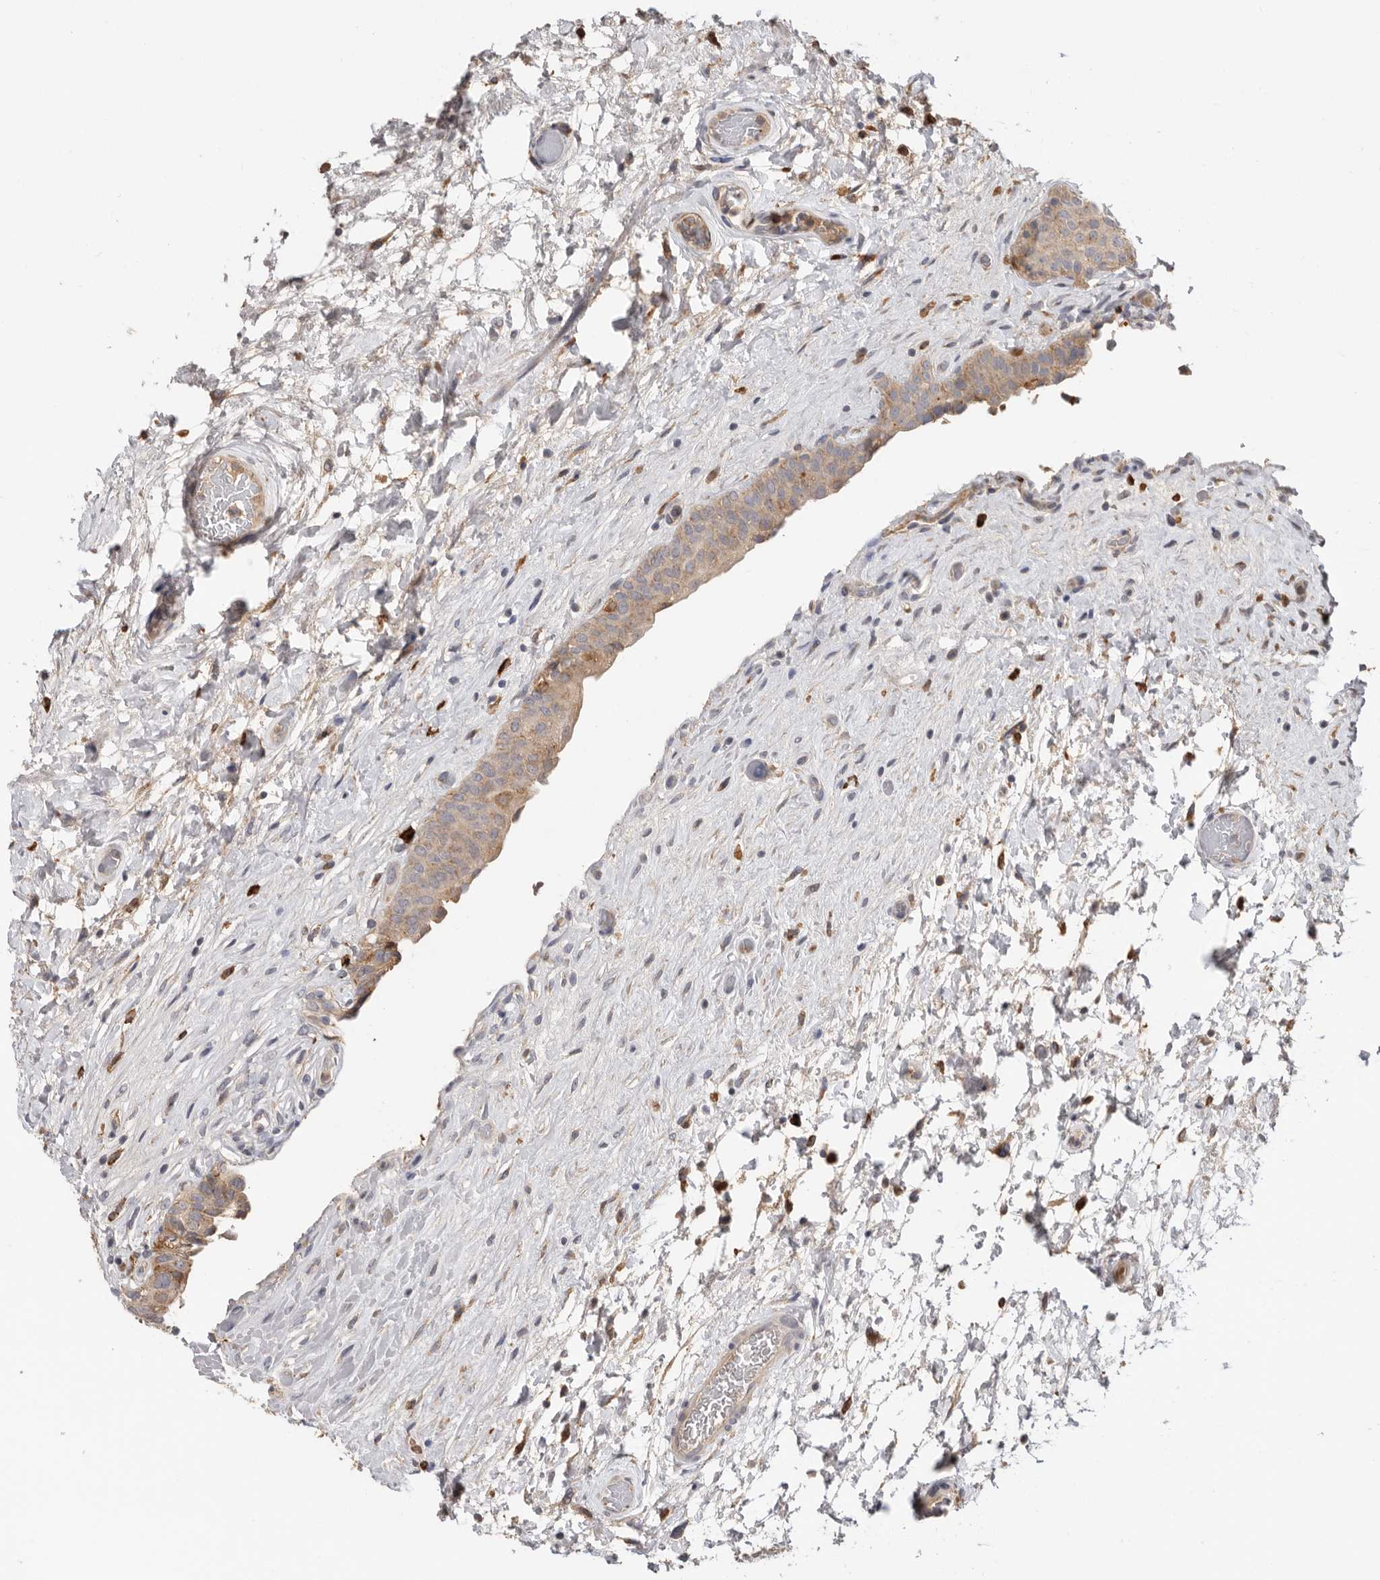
{"staining": {"intensity": "moderate", "quantity": ">75%", "location": "cytoplasmic/membranous"}, "tissue": "urinary bladder", "cell_type": "Urothelial cells", "image_type": "normal", "snomed": [{"axis": "morphology", "description": "Normal tissue, NOS"}, {"axis": "topography", "description": "Urinary bladder"}], "caption": "Immunohistochemical staining of unremarkable urinary bladder demonstrates medium levels of moderate cytoplasmic/membranous expression in approximately >75% of urothelial cells.", "gene": "TFRC", "patient": {"sex": "male", "age": 74}}